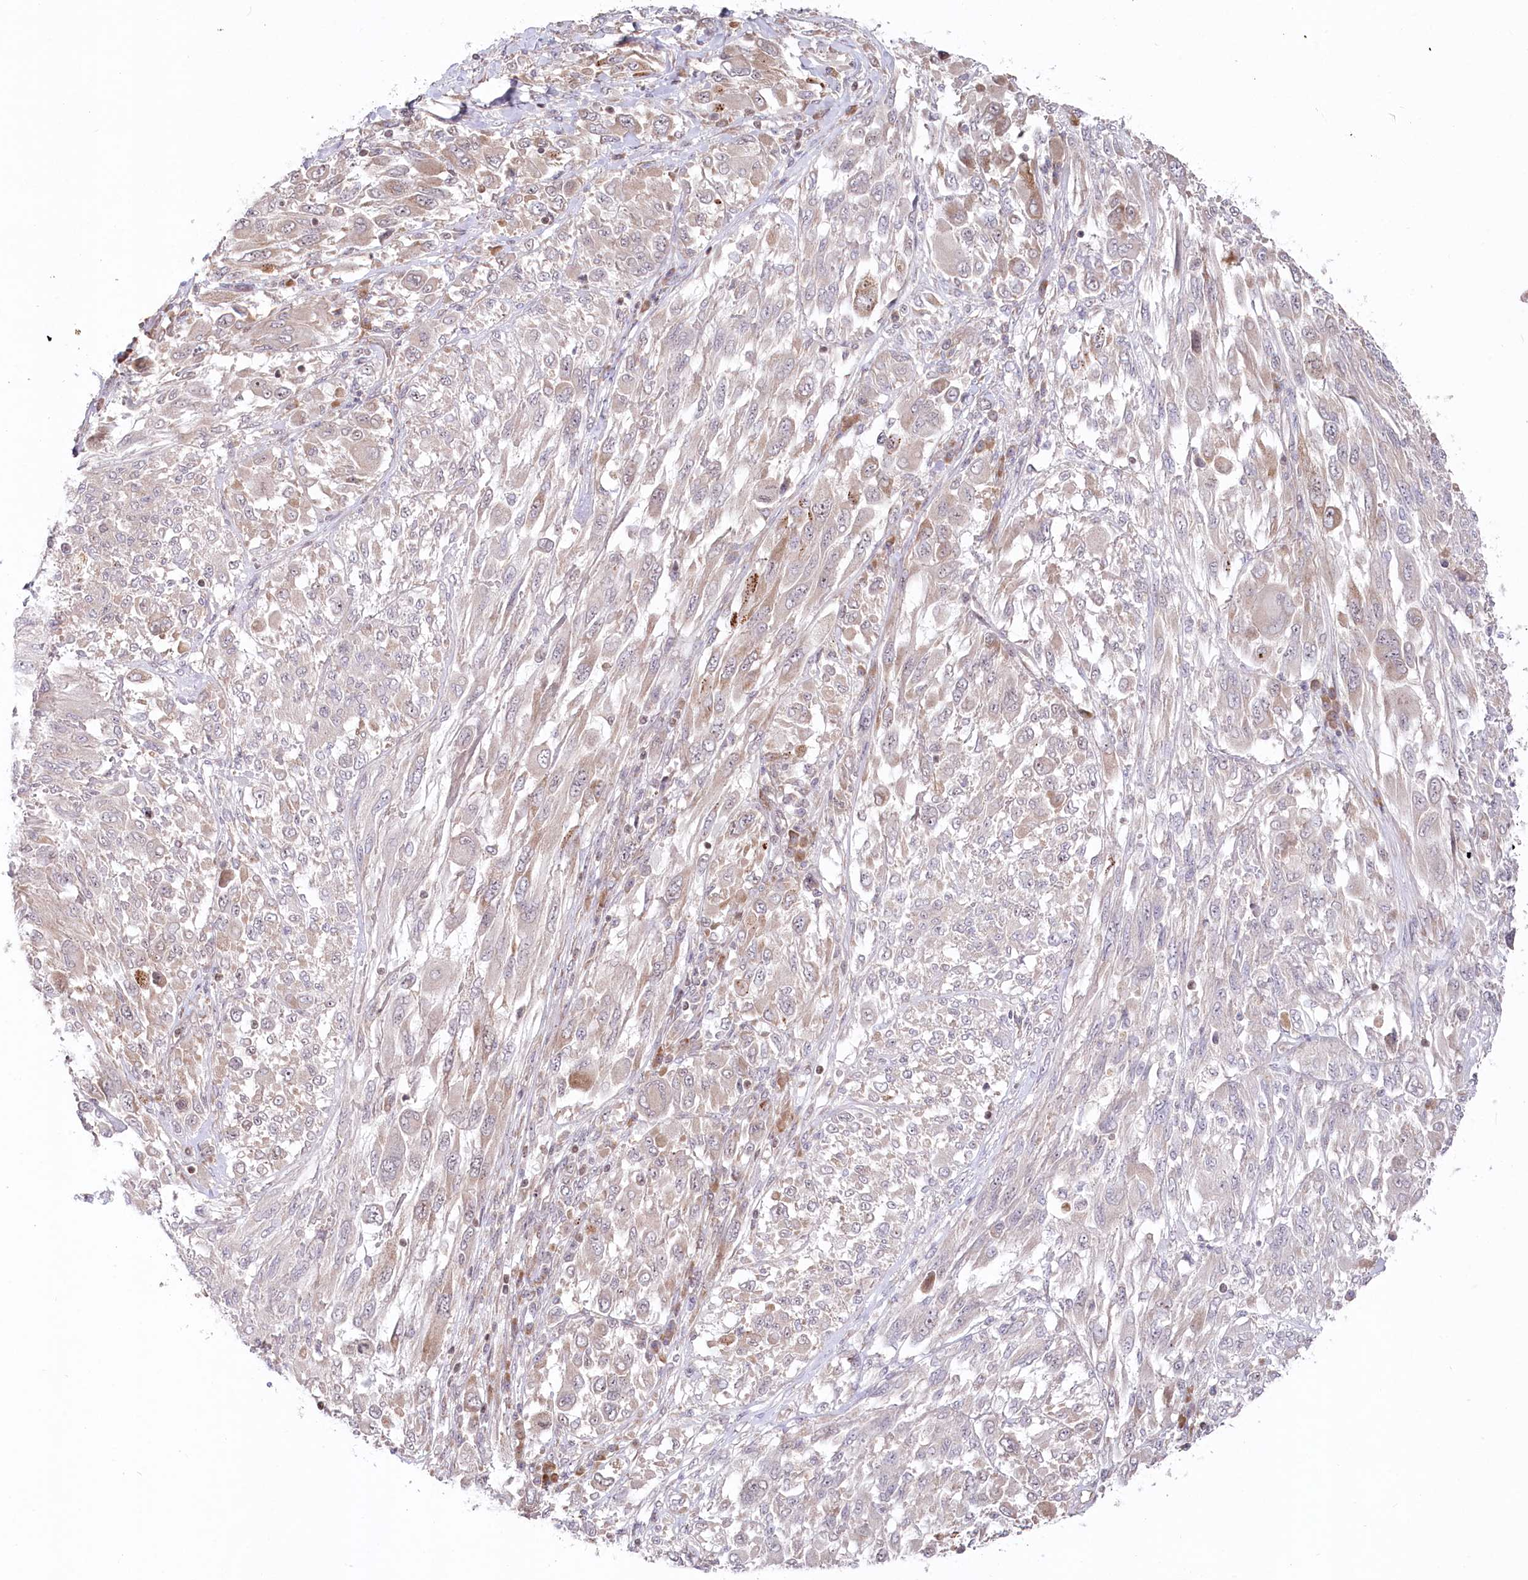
{"staining": {"intensity": "weak", "quantity": "<25%", "location": "cytoplasmic/membranous"}, "tissue": "melanoma", "cell_type": "Tumor cells", "image_type": "cancer", "snomed": [{"axis": "morphology", "description": "Malignant melanoma, NOS"}, {"axis": "topography", "description": "Skin"}], "caption": "The immunohistochemistry photomicrograph has no significant expression in tumor cells of malignant melanoma tissue.", "gene": "CGGBP1", "patient": {"sex": "female", "age": 91}}